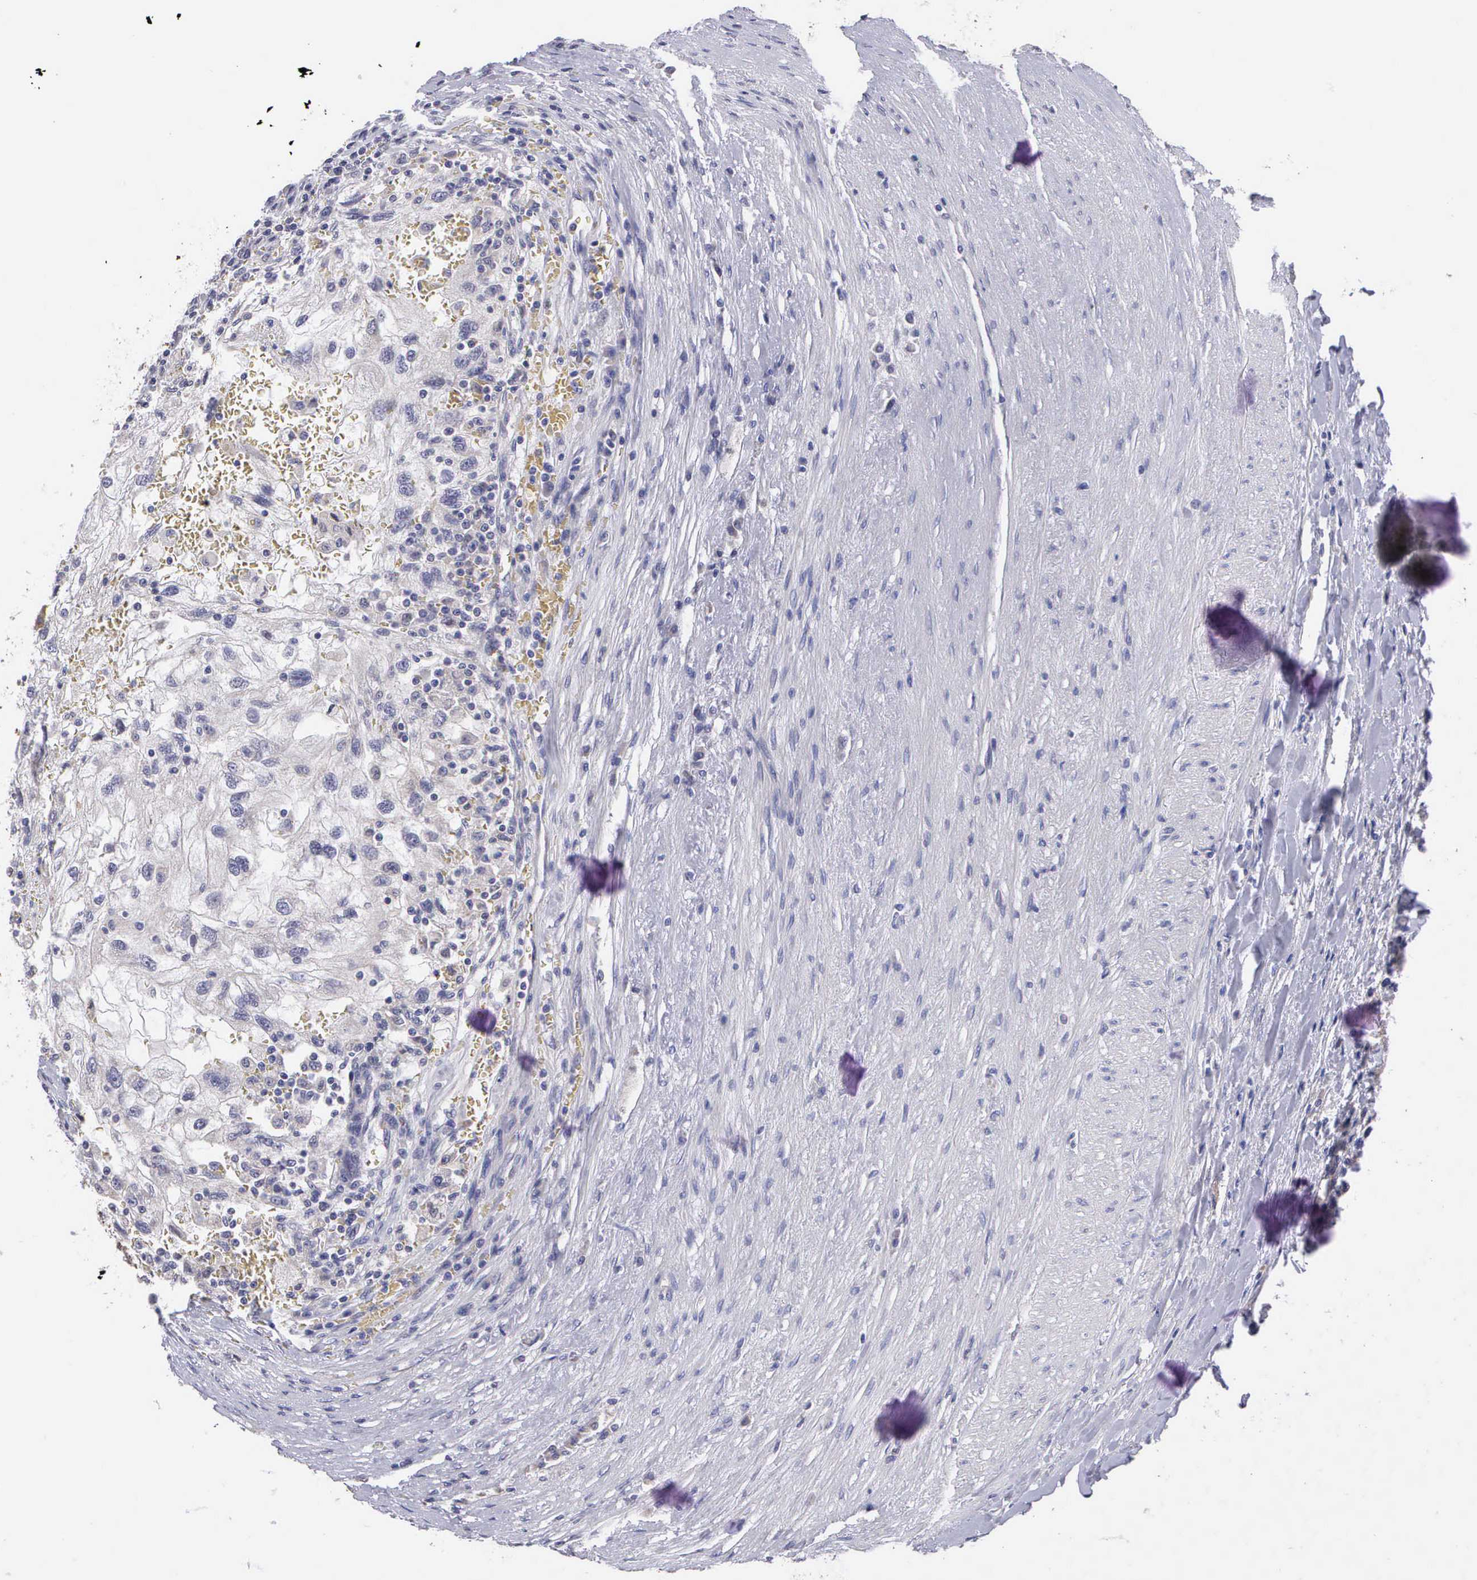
{"staining": {"intensity": "negative", "quantity": "none", "location": "none"}, "tissue": "renal cancer", "cell_type": "Tumor cells", "image_type": "cancer", "snomed": [{"axis": "morphology", "description": "Normal tissue, NOS"}, {"axis": "morphology", "description": "Adenocarcinoma, NOS"}, {"axis": "topography", "description": "Kidney"}], "caption": "Immunohistochemistry image of human adenocarcinoma (renal) stained for a protein (brown), which demonstrates no positivity in tumor cells. (Brightfield microscopy of DAB immunohistochemistry at high magnification).", "gene": "GRIPAP1", "patient": {"sex": "male", "age": 71}}